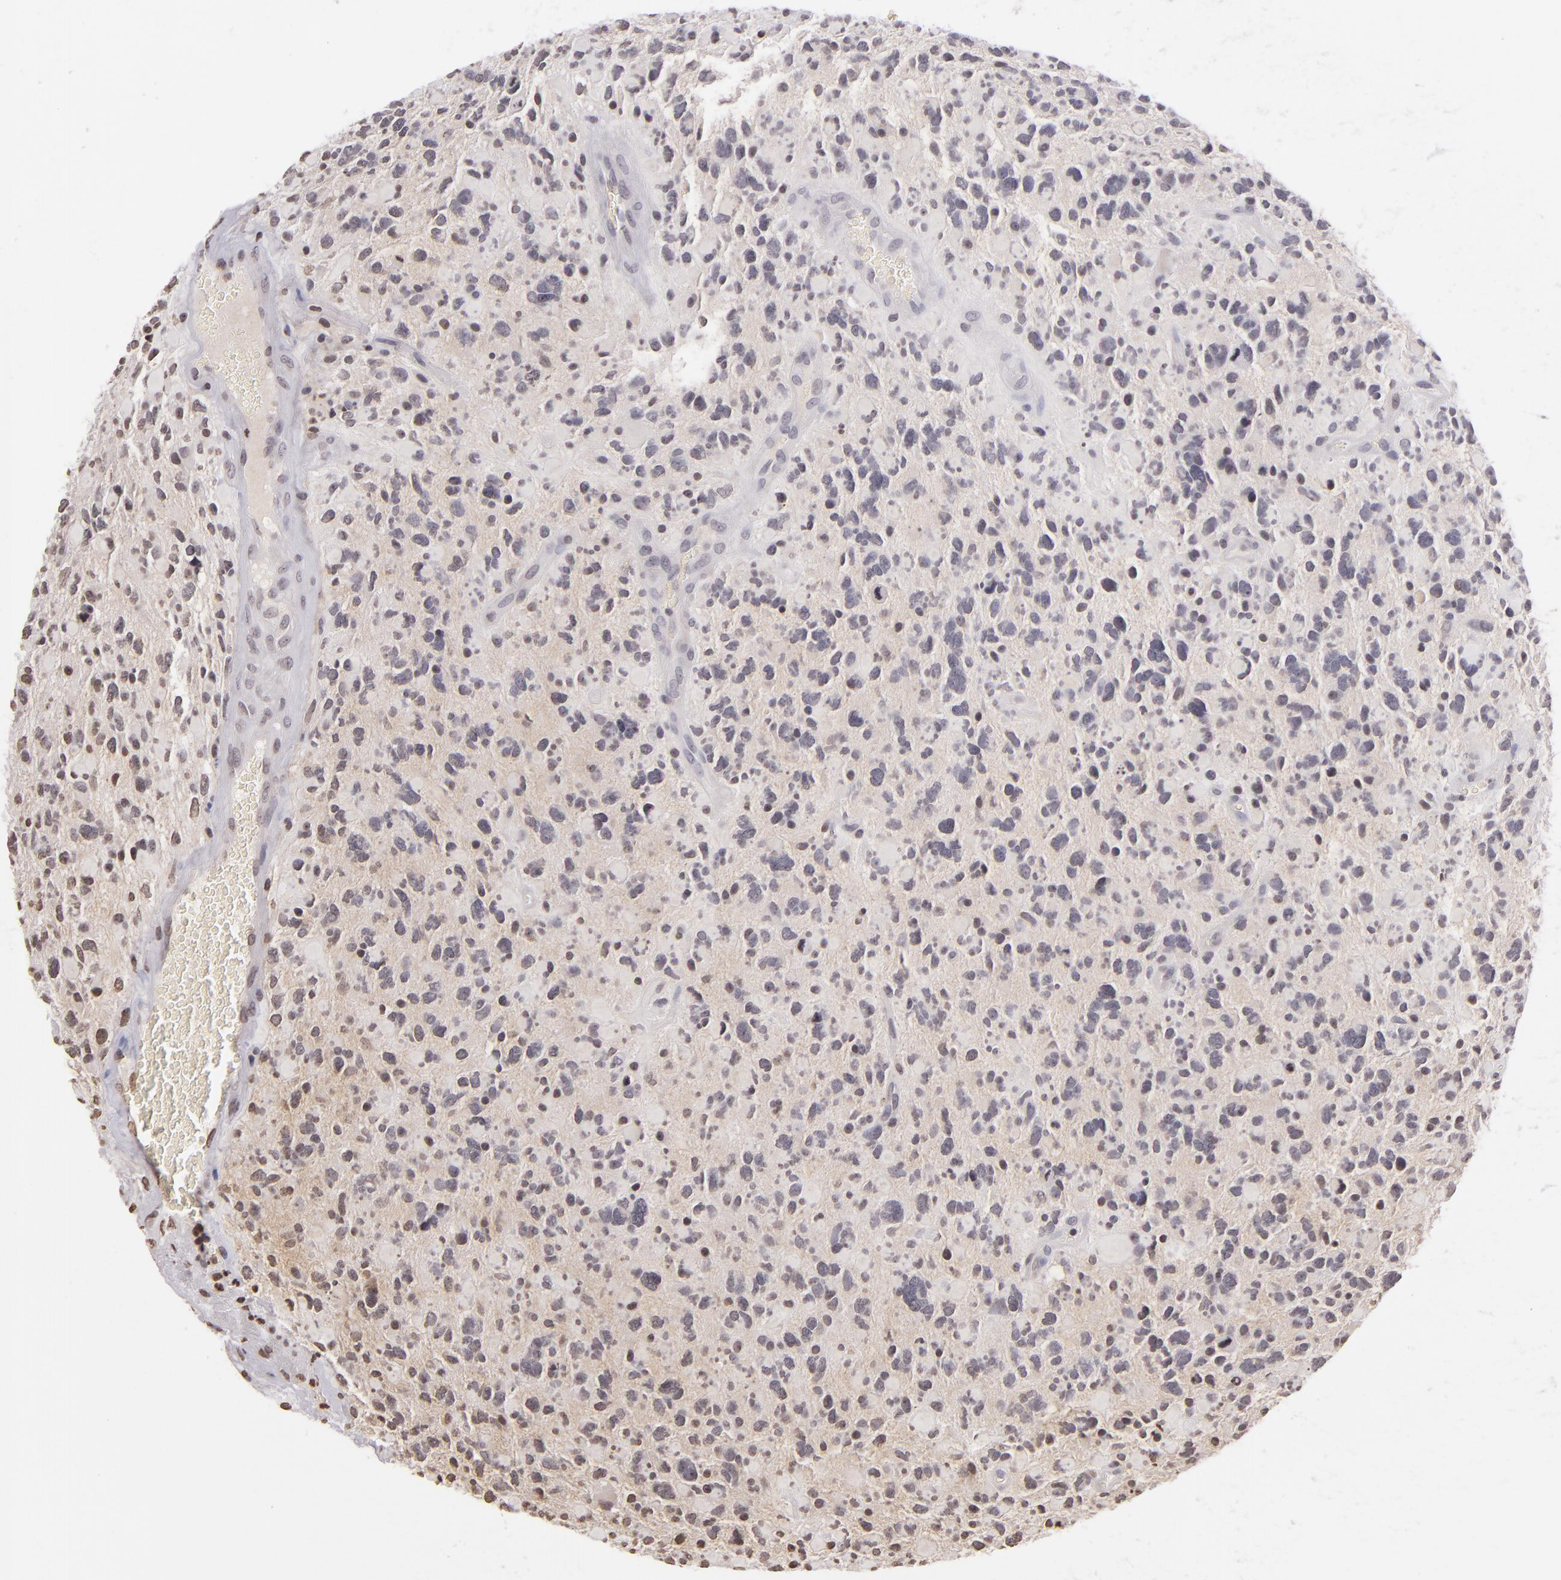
{"staining": {"intensity": "negative", "quantity": "none", "location": "none"}, "tissue": "glioma", "cell_type": "Tumor cells", "image_type": "cancer", "snomed": [{"axis": "morphology", "description": "Glioma, malignant, High grade"}, {"axis": "topography", "description": "Brain"}], "caption": "Immunohistochemical staining of glioma demonstrates no significant staining in tumor cells.", "gene": "THRB", "patient": {"sex": "female", "age": 37}}